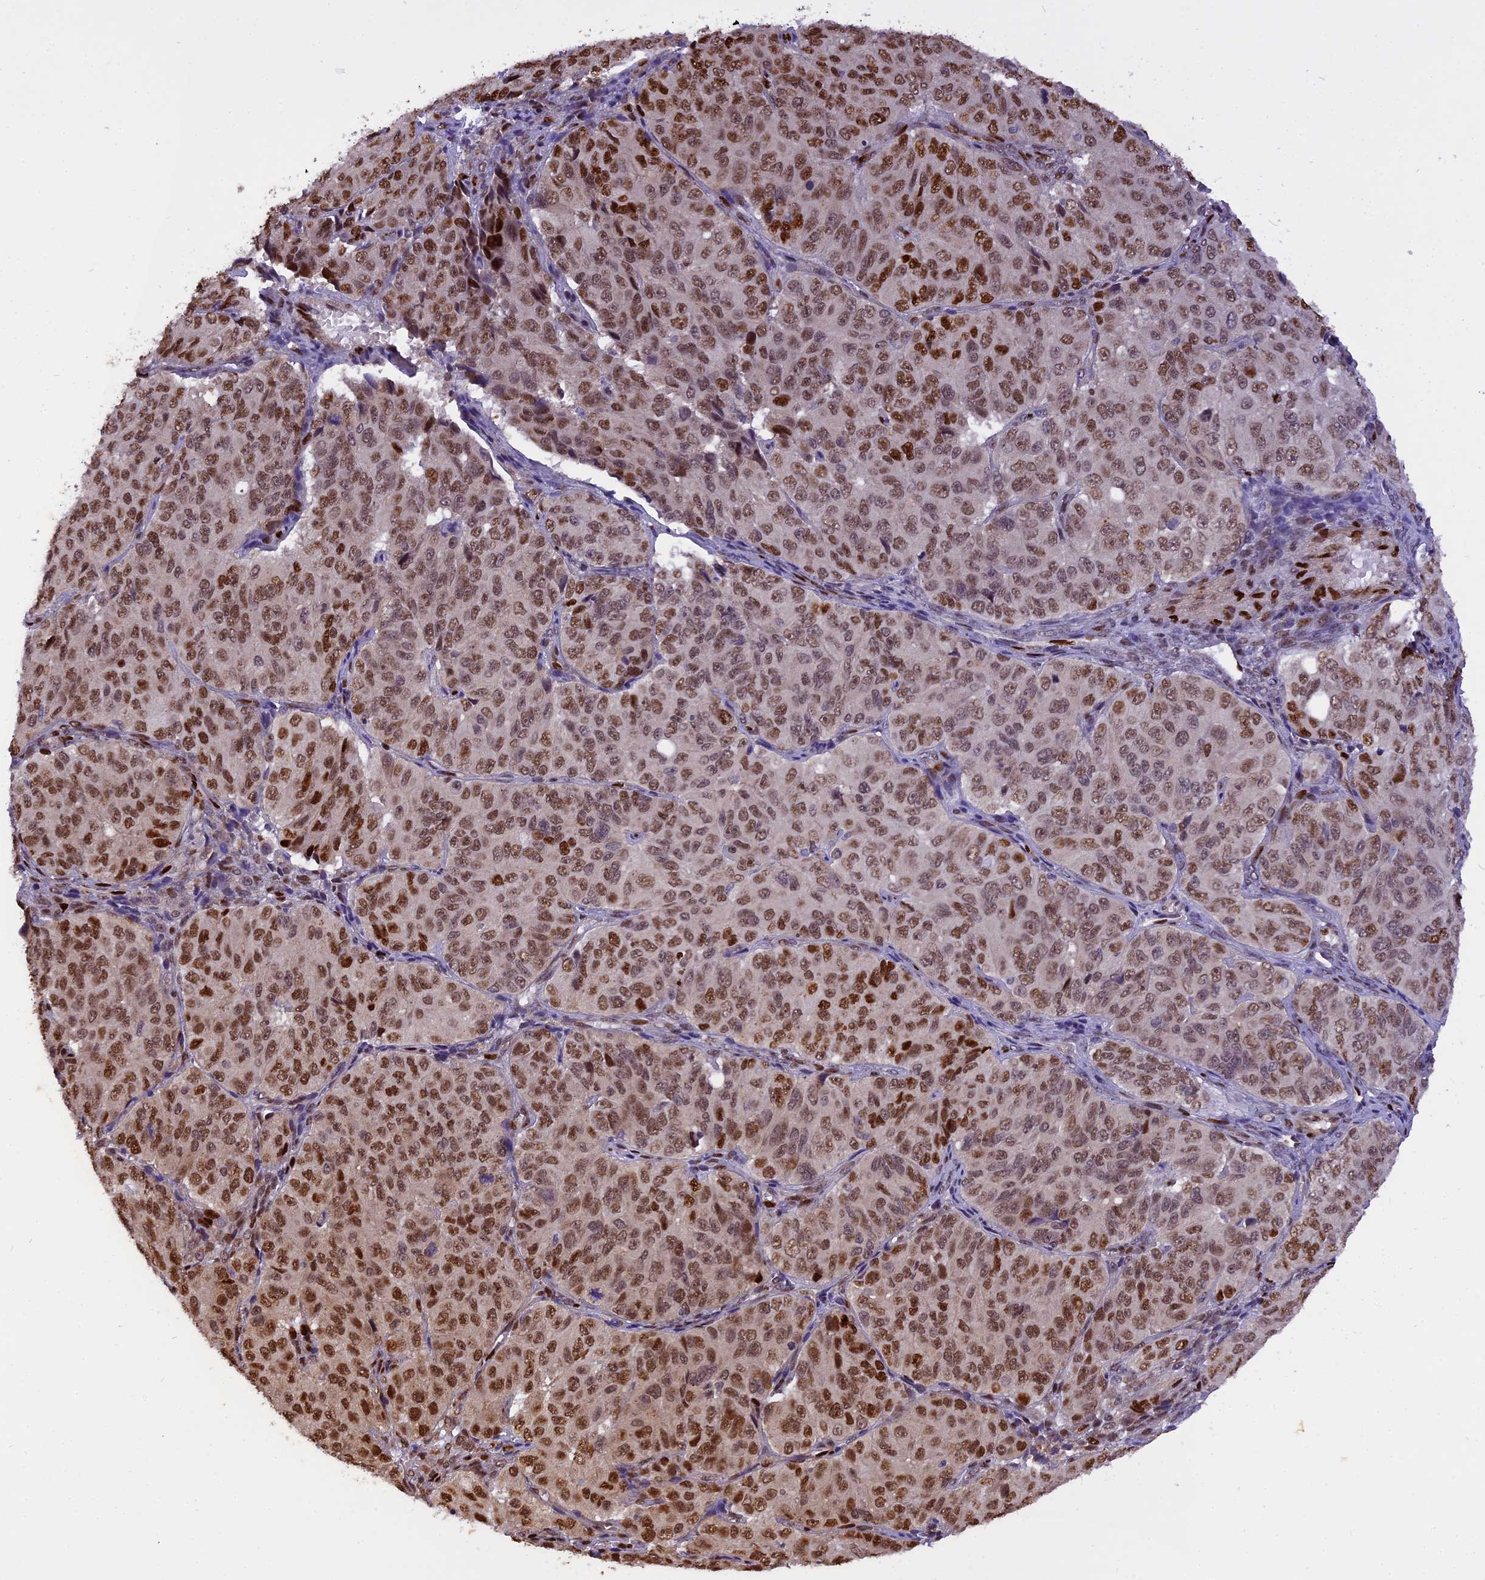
{"staining": {"intensity": "moderate", "quantity": ">75%", "location": "nuclear"}, "tissue": "ovarian cancer", "cell_type": "Tumor cells", "image_type": "cancer", "snomed": [{"axis": "morphology", "description": "Carcinoma, endometroid"}, {"axis": "topography", "description": "Ovary"}], "caption": "A micrograph showing moderate nuclear staining in about >75% of tumor cells in ovarian cancer (endometroid carcinoma), as visualized by brown immunohistochemical staining.", "gene": "MICALL1", "patient": {"sex": "female", "age": 51}}